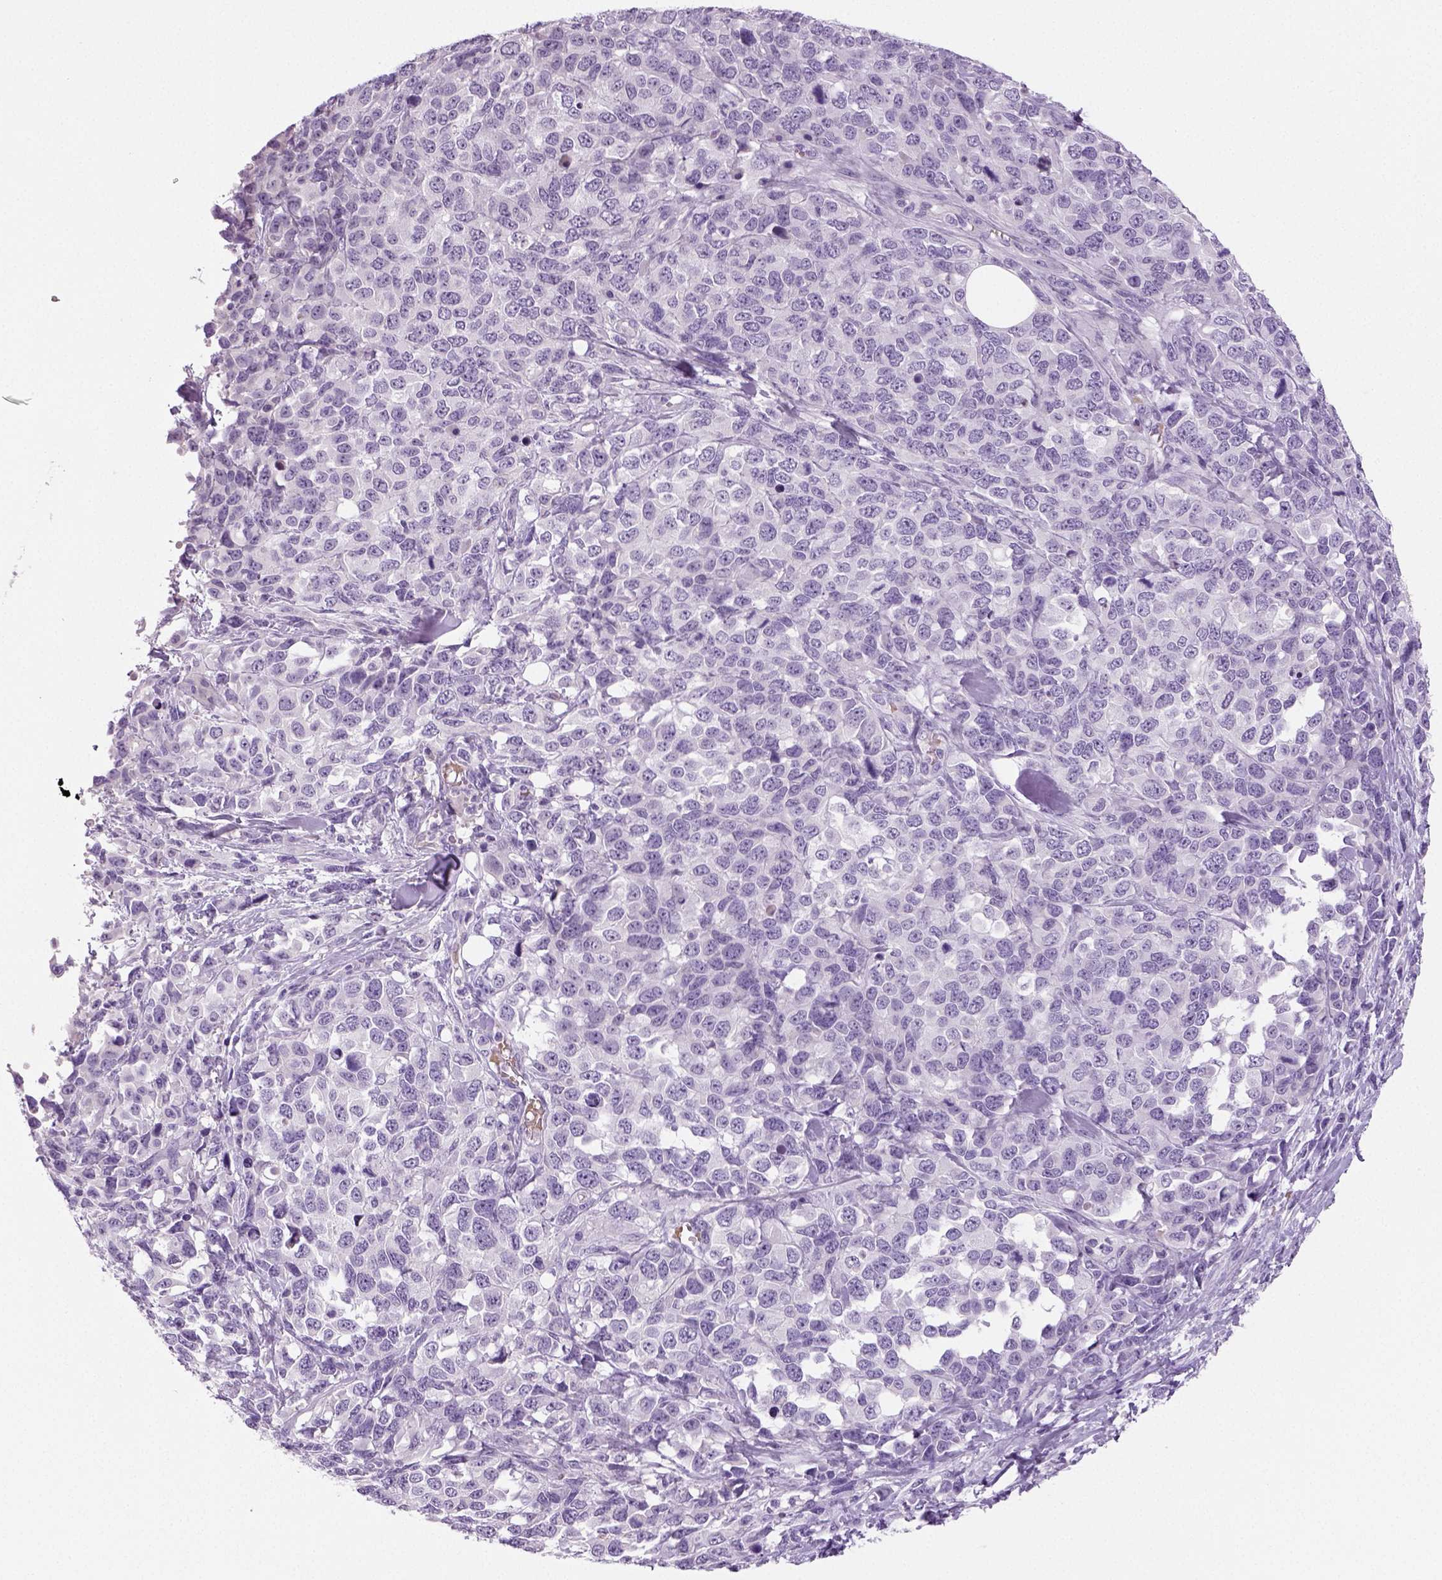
{"staining": {"intensity": "negative", "quantity": "none", "location": "none"}, "tissue": "melanoma", "cell_type": "Tumor cells", "image_type": "cancer", "snomed": [{"axis": "morphology", "description": "Malignant melanoma, Metastatic site"}, {"axis": "topography", "description": "Skin"}], "caption": "Tumor cells show no significant protein staining in melanoma.", "gene": "TSPAN7", "patient": {"sex": "male", "age": 84}}